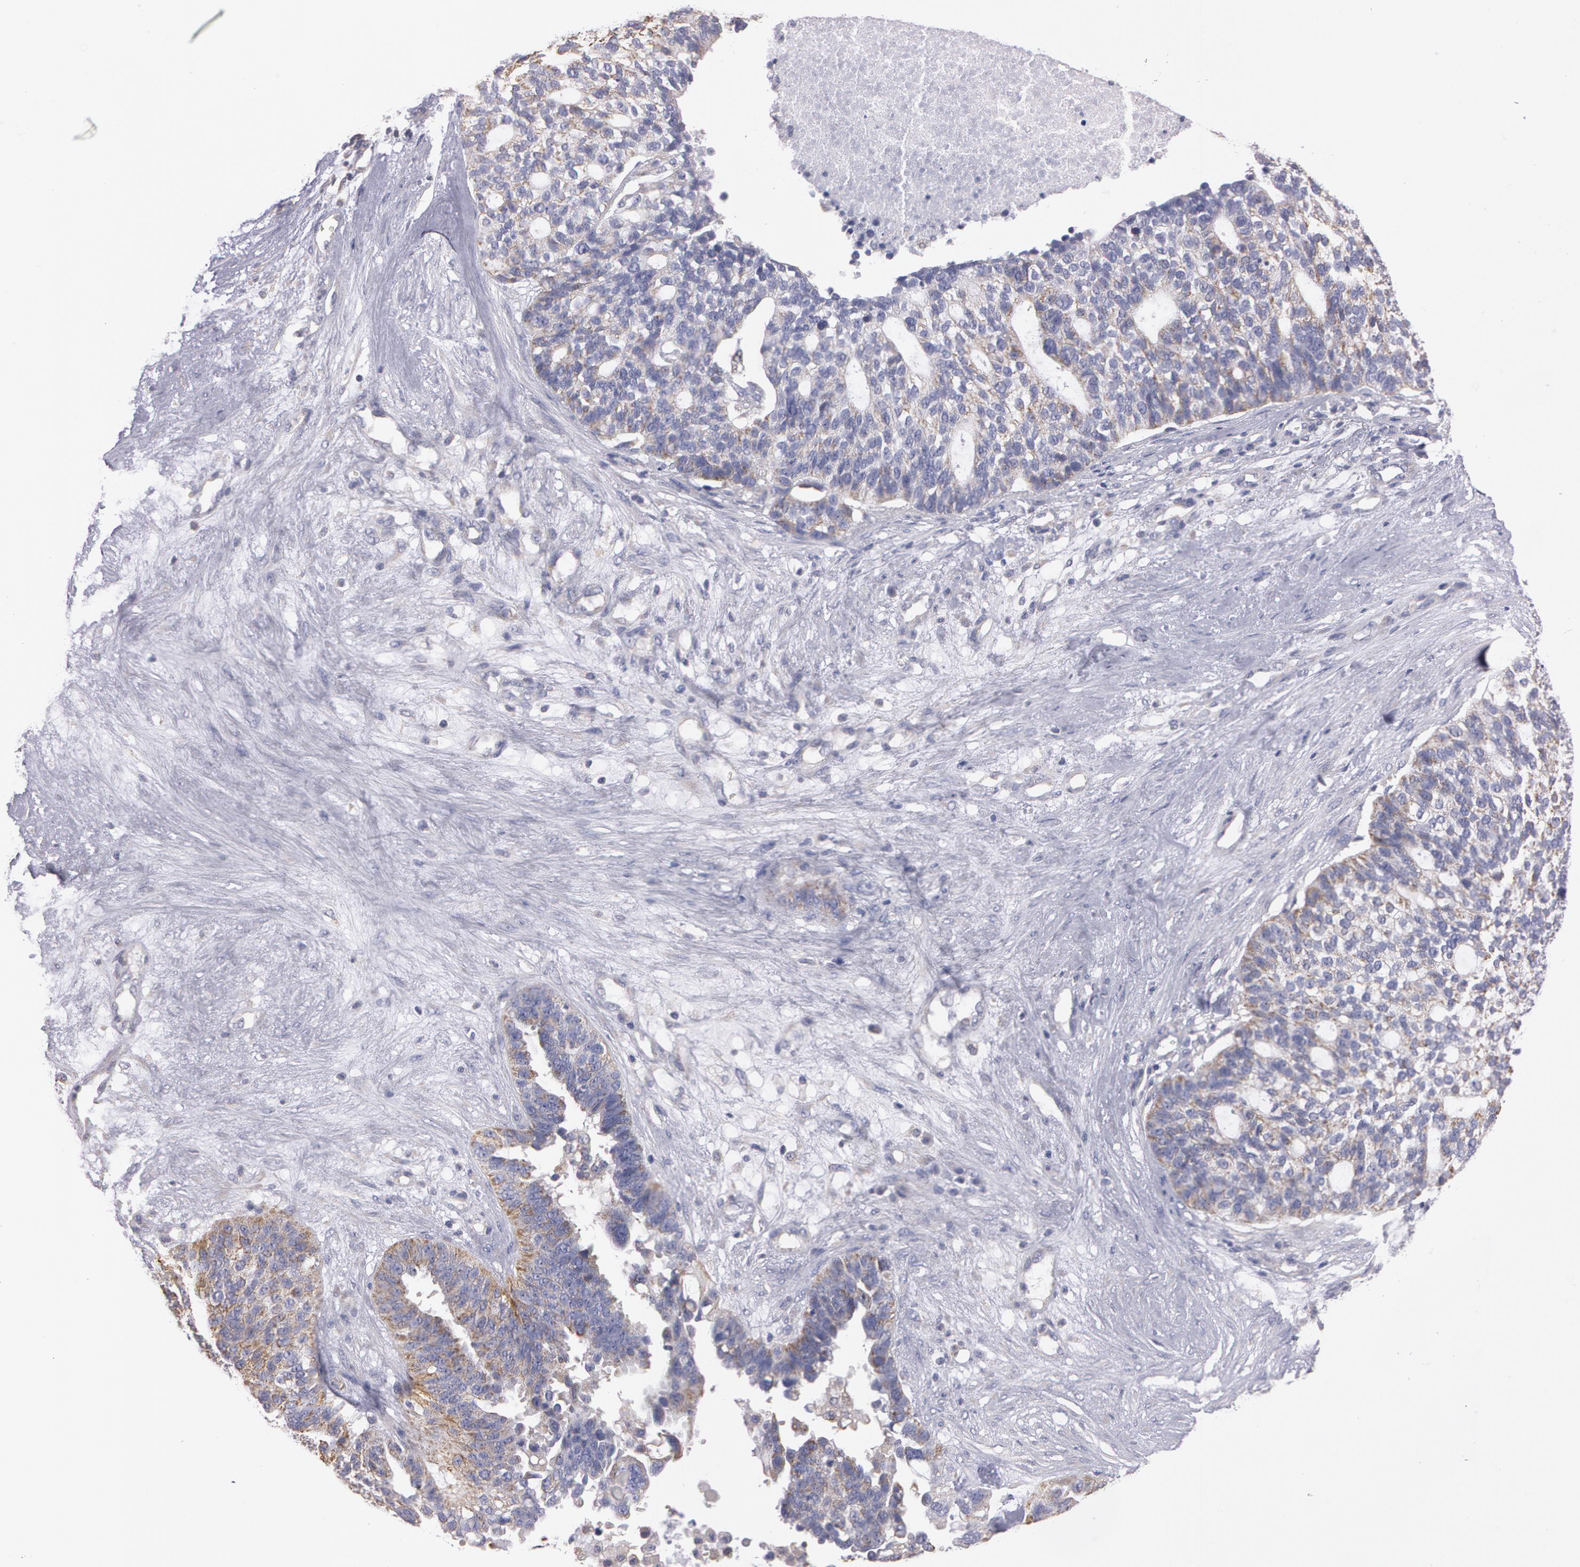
{"staining": {"intensity": "weak", "quantity": "<25%", "location": "cytoplasmic/membranous"}, "tissue": "ovarian cancer", "cell_type": "Tumor cells", "image_type": "cancer", "snomed": [{"axis": "morphology", "description": "Cystadenocarcinoma, serous, NOS"}, {"axis": "topography", "description": "Ovary"}], "caption": "A histopathology image of human ovarian cancer (serous cystadenocarcinoma) is negative for staining in tumor cells.", "gene": "NEK9", "patient": {"sex": "female", "age": 59}}